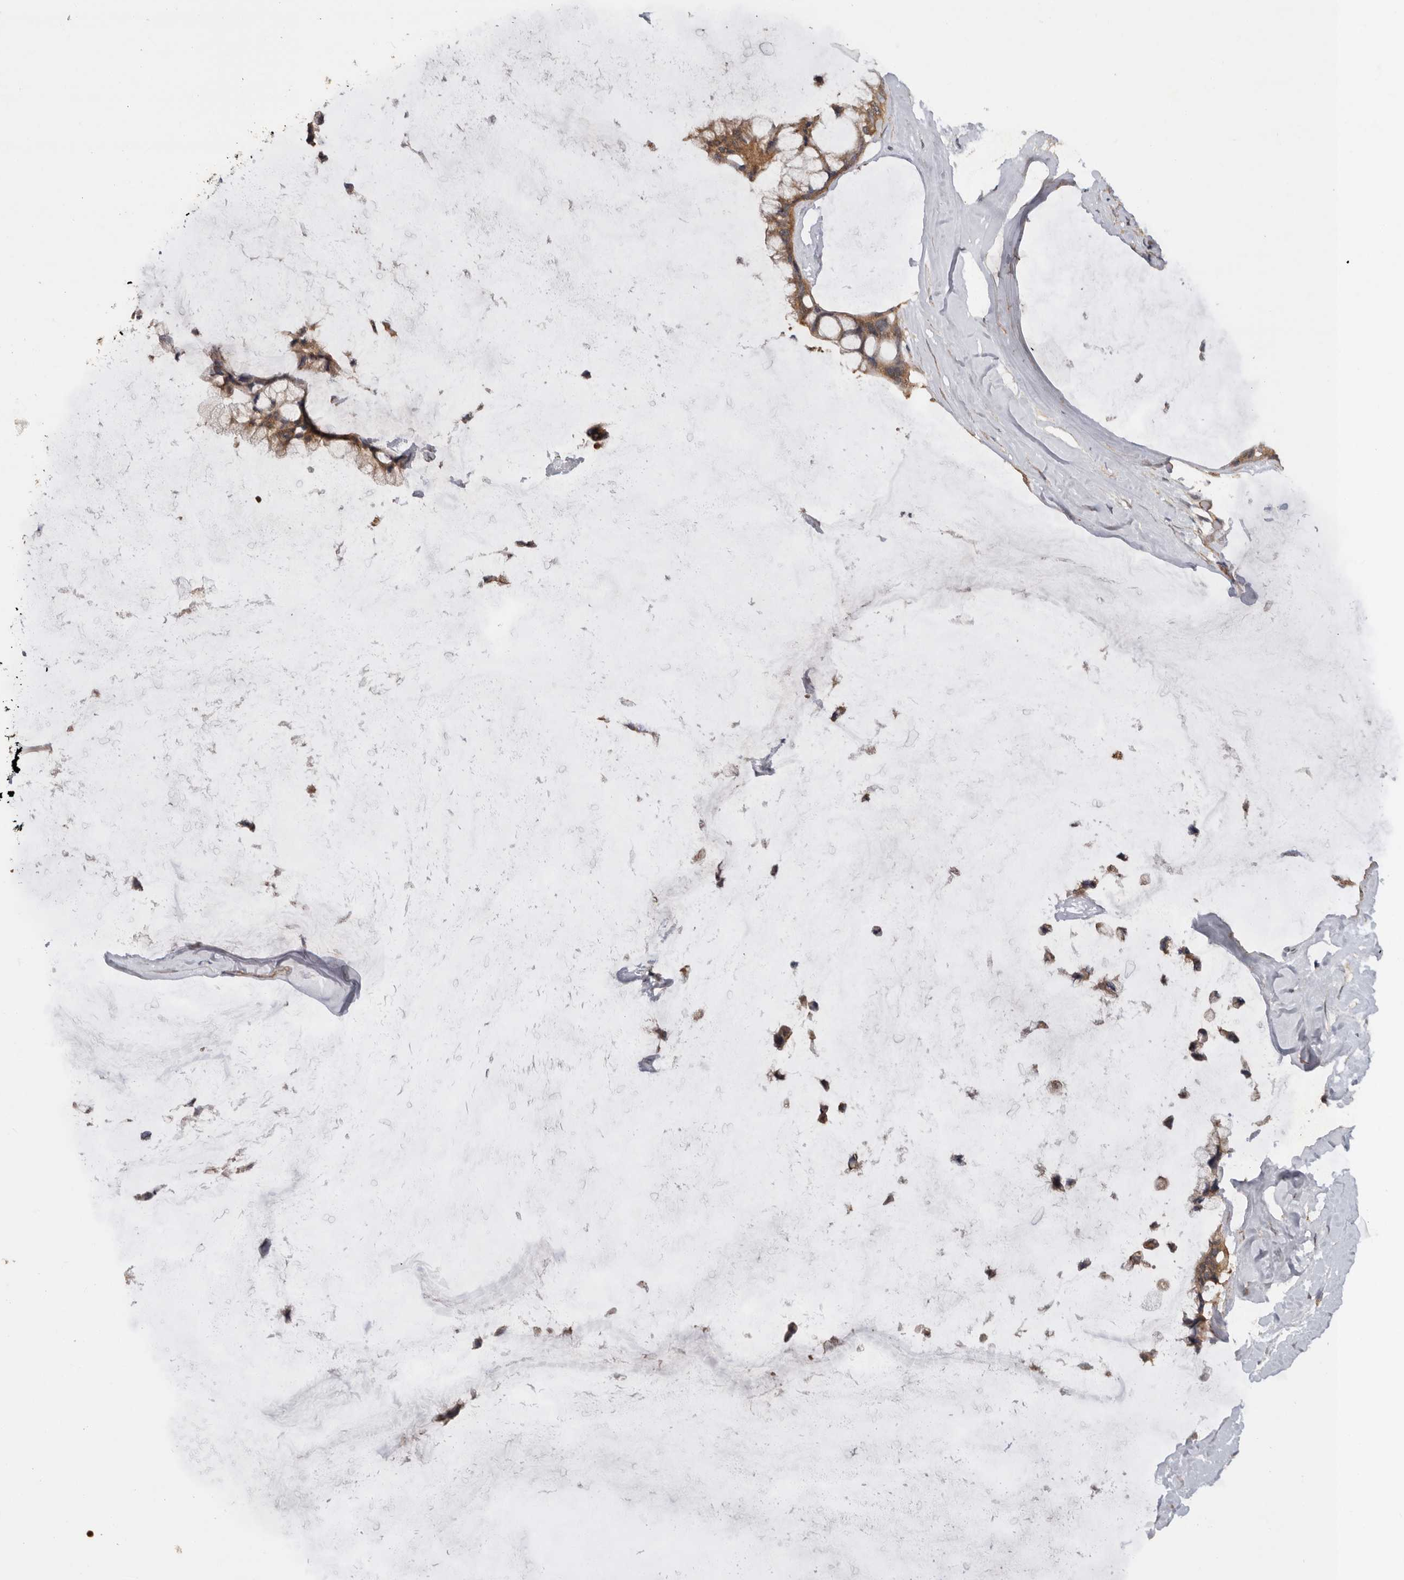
{"staining": {"intensity": "moderate", "quantity": ">75%", "location": "cytoplasmic/membranous"}, "tissue": "ovarian cancer", "cell_type": "Tumor cells", "image_type": "cancer", "snomed": [{"axis": "morphology", "description": "Cystadenocarcinoma, mucinous, NOS"}, {"axis": "topography", "description": "Ovary"}], "caption": "Immunohistochemistry (IHC) photomicrograph of neoplastic tissue: mucinous cystadenocarcinoma (ovarian) stained using IHC demonstrates medium levels of moderate protein expression localized specifically in the cytoplasmic/membranous of tumor cells, appearing as a cytoplasmic/membranous brown color.", "gene": "PODXL2", "patient": {"sex": "female", "age": 39}}